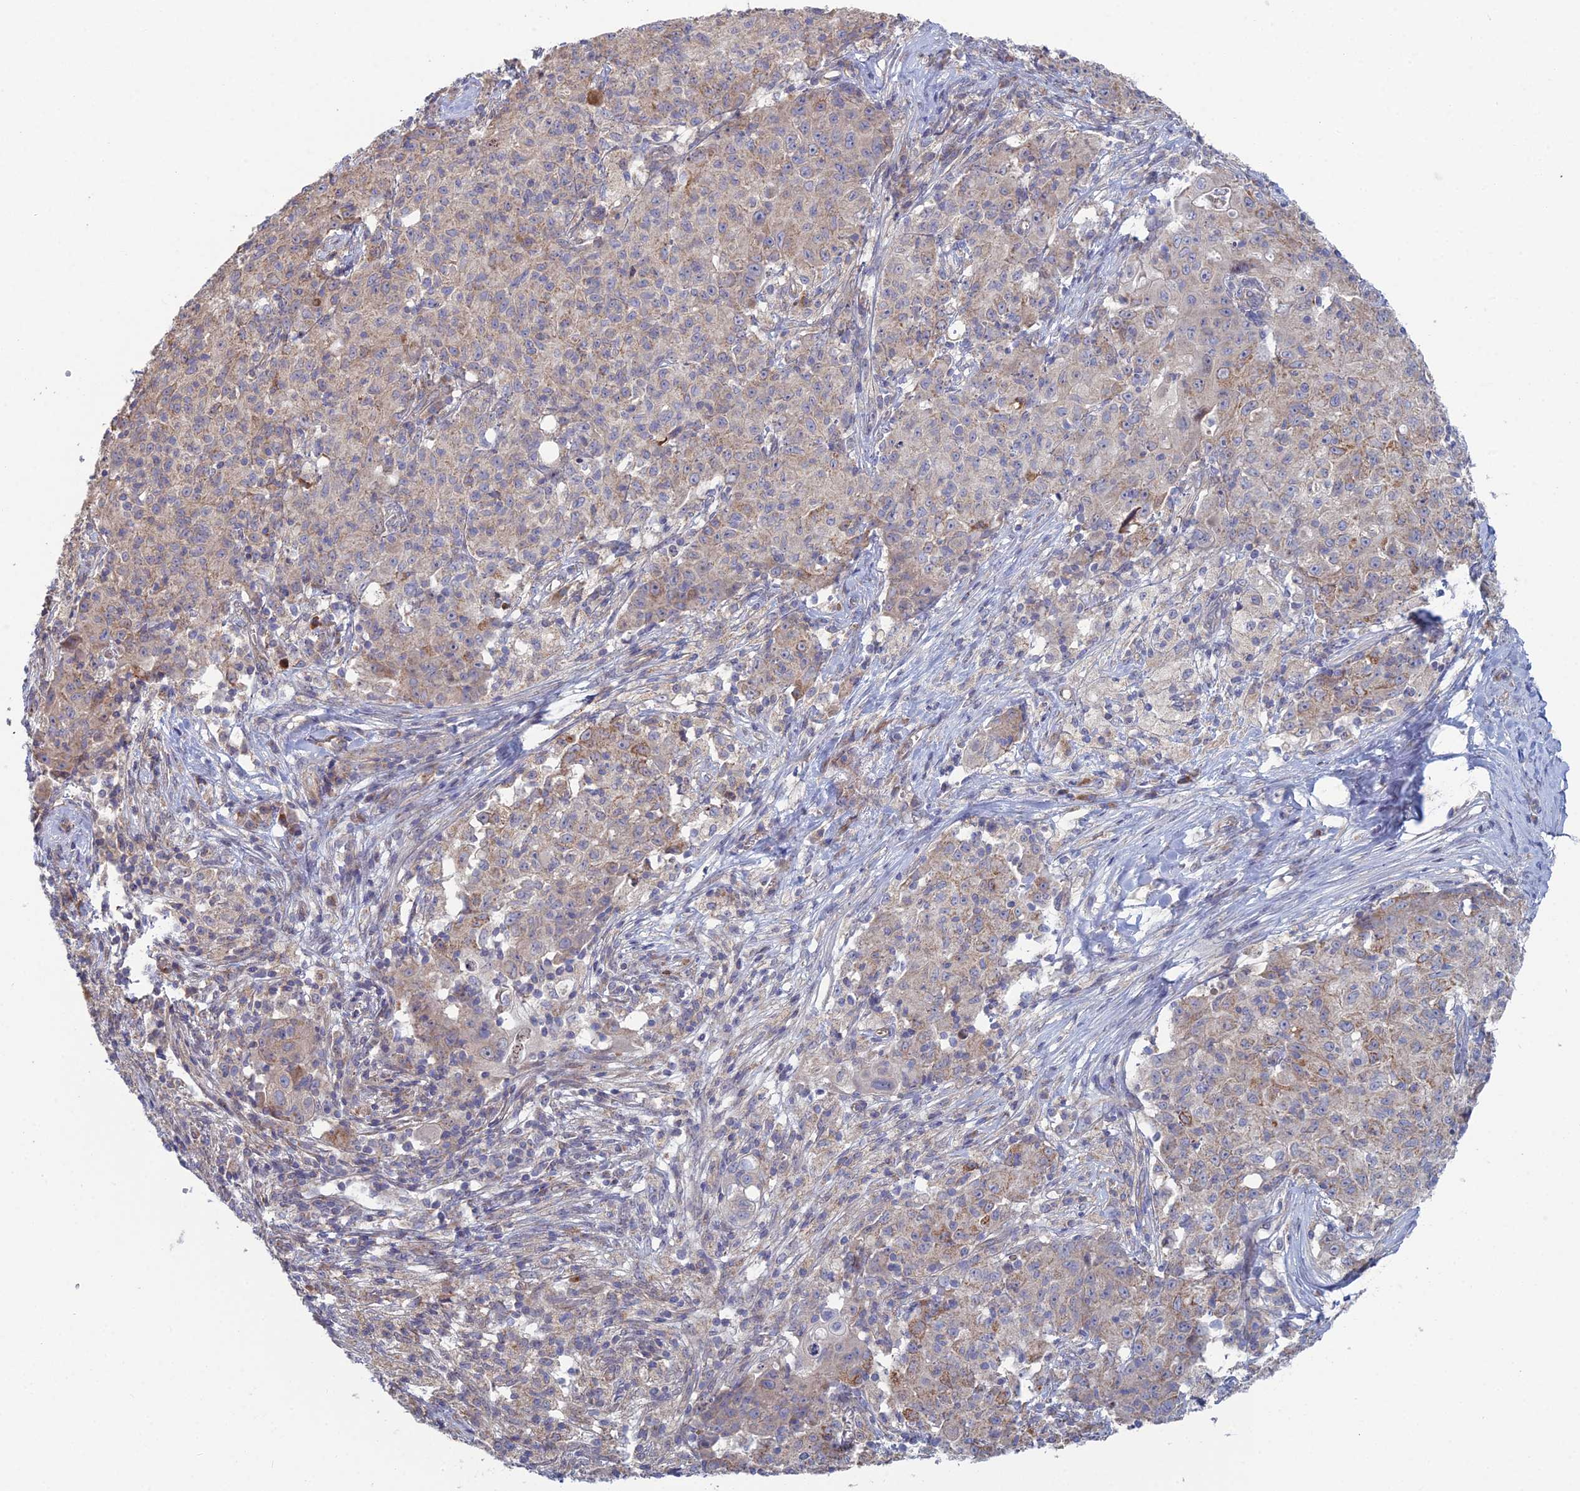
{"staining": {"intensity": "weak", "quantity": "25%-75%", "location": "cytoplasmic/membranous"}, "tissue": "ovarian cancer", "cell_type": "Tumor cells", "image_type": "cancer", "snomed": [{"axis": "morphology", "description": "Carcinoma, endometroid"}, {"axis": "topography", "description": "Ovary"}], "caption": "Human ovarian cancer (endometroid carcinoma) stained with a protein marker reveals weak staining in tumor cells.", "gene": "ARL16", "patient": {"sex": "female", "age": 42}}